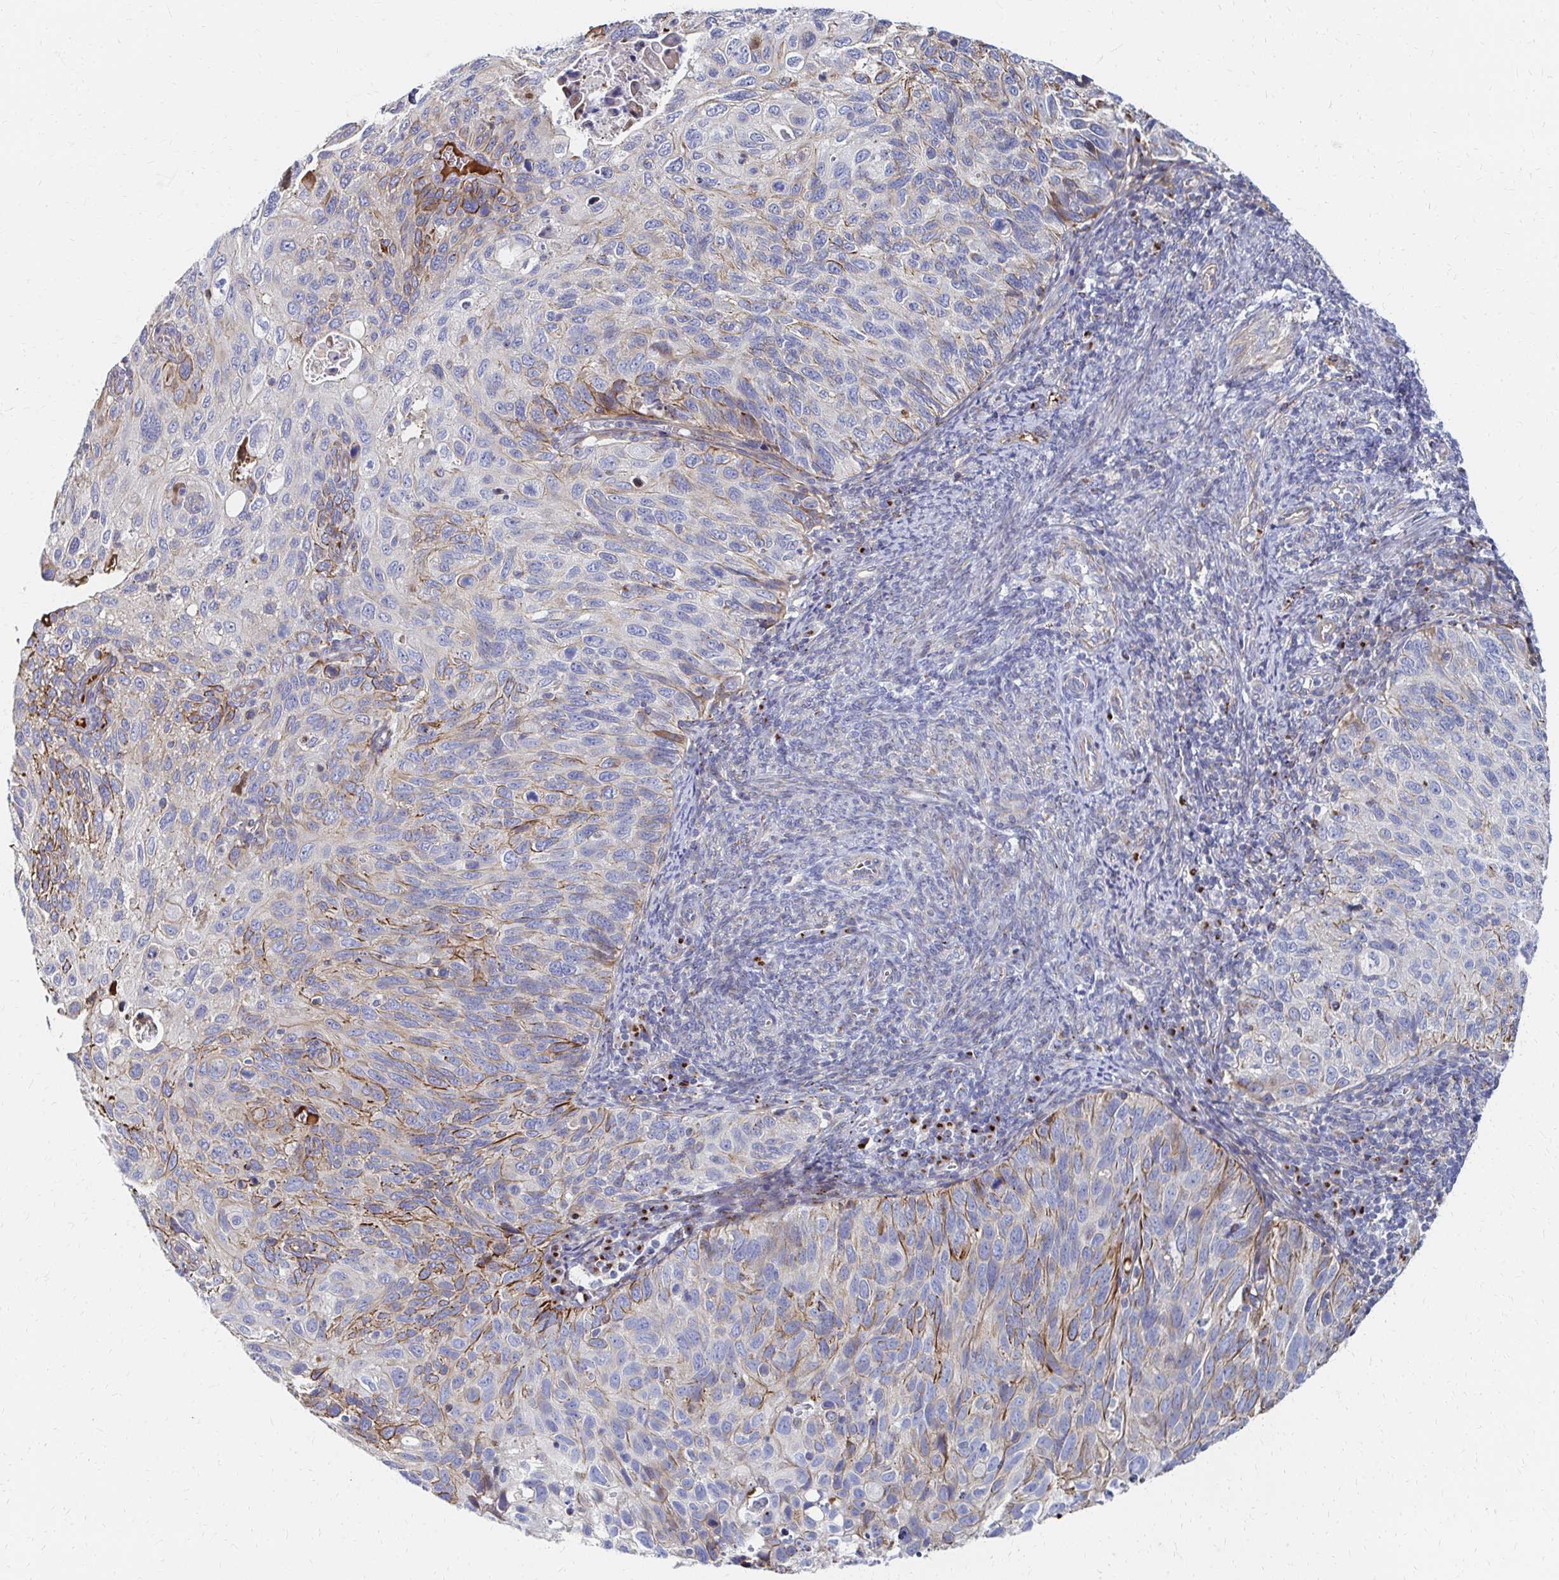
{"staining": {"intensity": "moderate", "quantity": "<25%", "location": "cytoplasmic/membranous"}, "tissue": "cervical cancer", "cell_type": "Tumor cells", "image_type": "cancer", "snomed": [{"axis": "morphology", "description": "Squamous cell carcinoma, NOS"}, {"axis": "topography", "description": "Cervix"}], "caption": "Brown immunohistochemical staining in human cervical cancer (squamous cell carcinoma) displays moderate cytoplasmic/membranous positivity in about <25% of tumor cells.", "gene": "MAN1A1", "patient": {"sex": "female", "age": 70}}